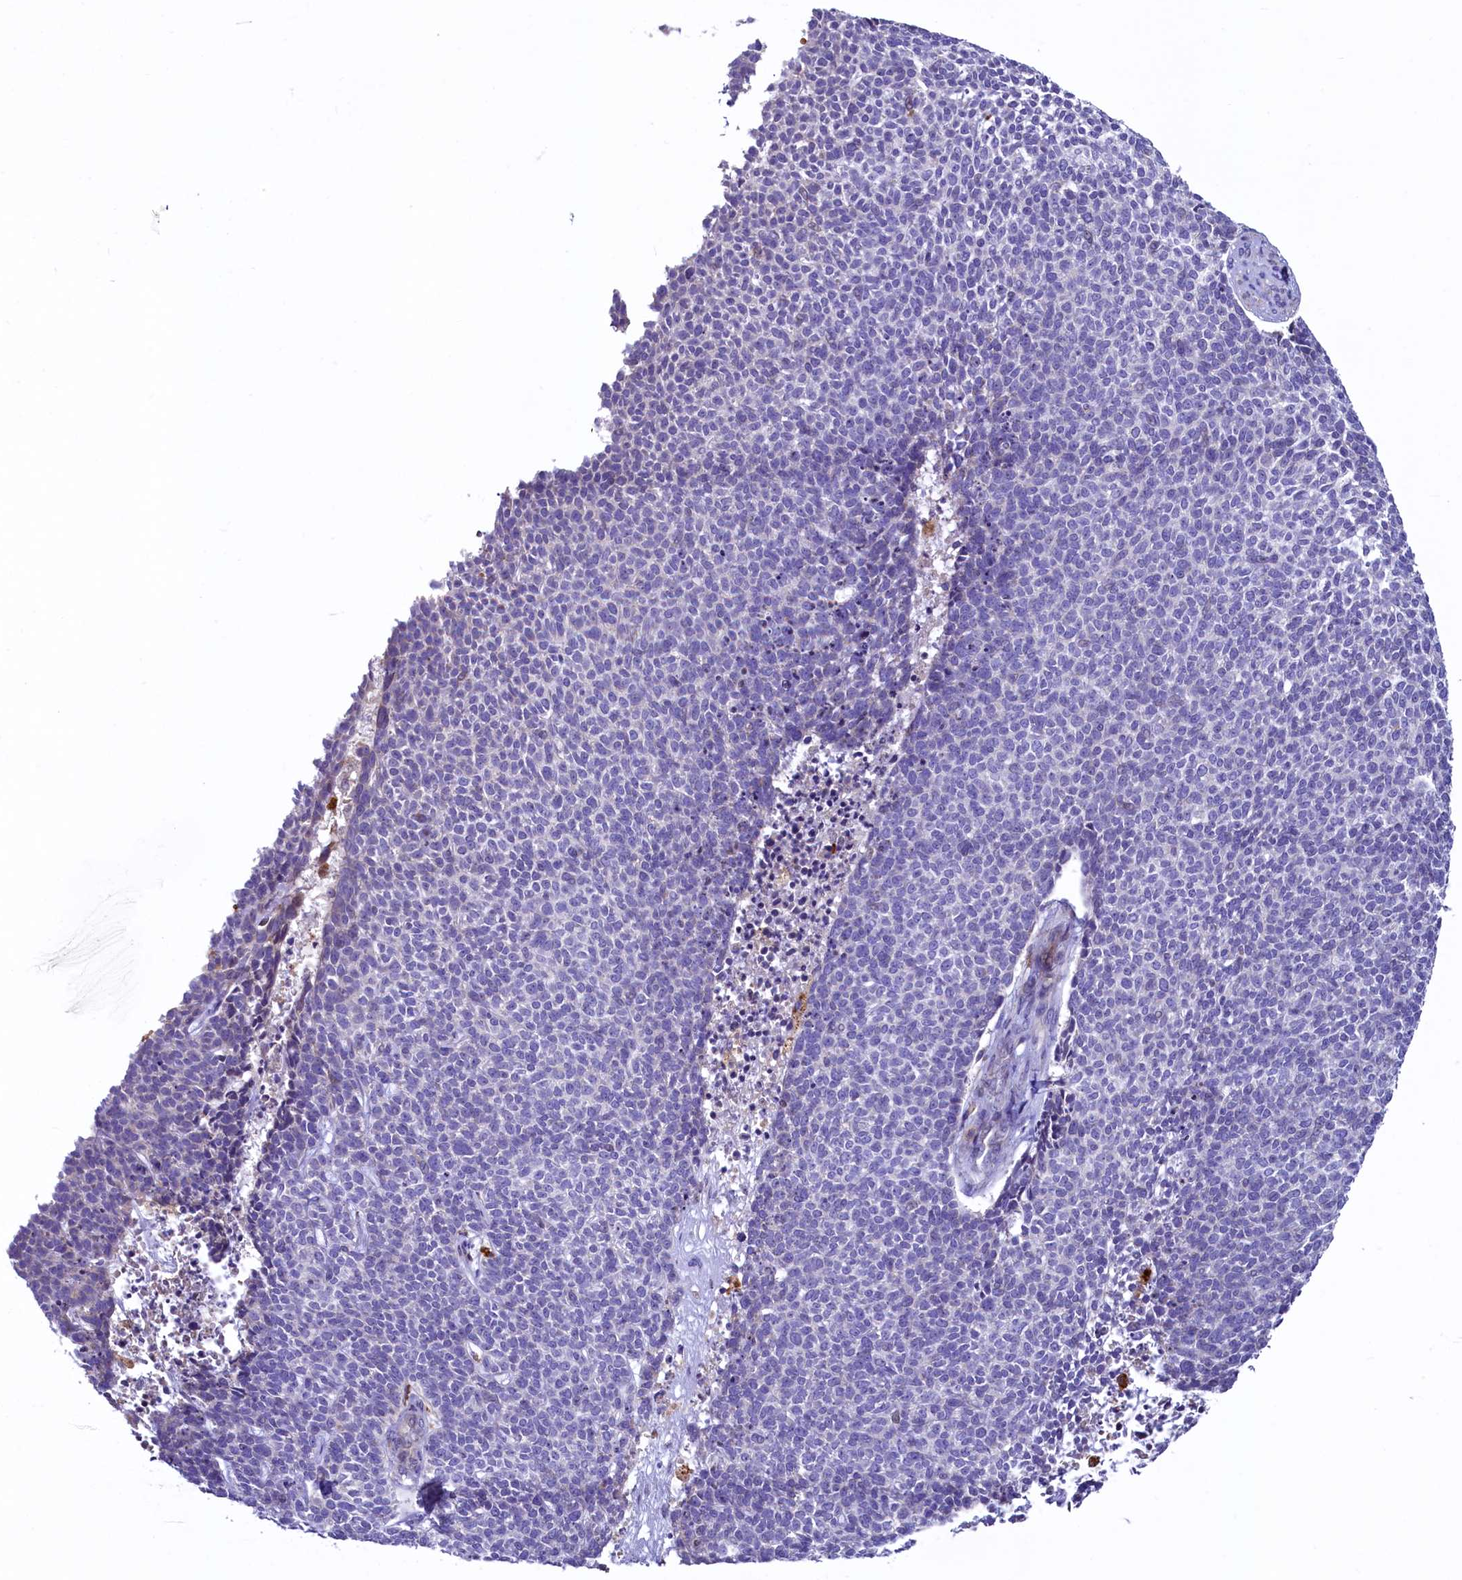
{"staining": {"intensity": "negative", "quantity": "none", "location": "none"}, "tissue": "skin cancer", "cell_type": "Tumor cells", "image_type": "cancer", "snomed": [{"axis": "morphology", "description": "Basal cell carcinoma"}, {"axis": "topography", "description": "Skin"}], "caption": "Basal cell carcinoma (skin) stained for a protein using IHC reveals no staining tumor cells.", "gene": "HPS6", "patient": {"sex": "female", "age": 84}}